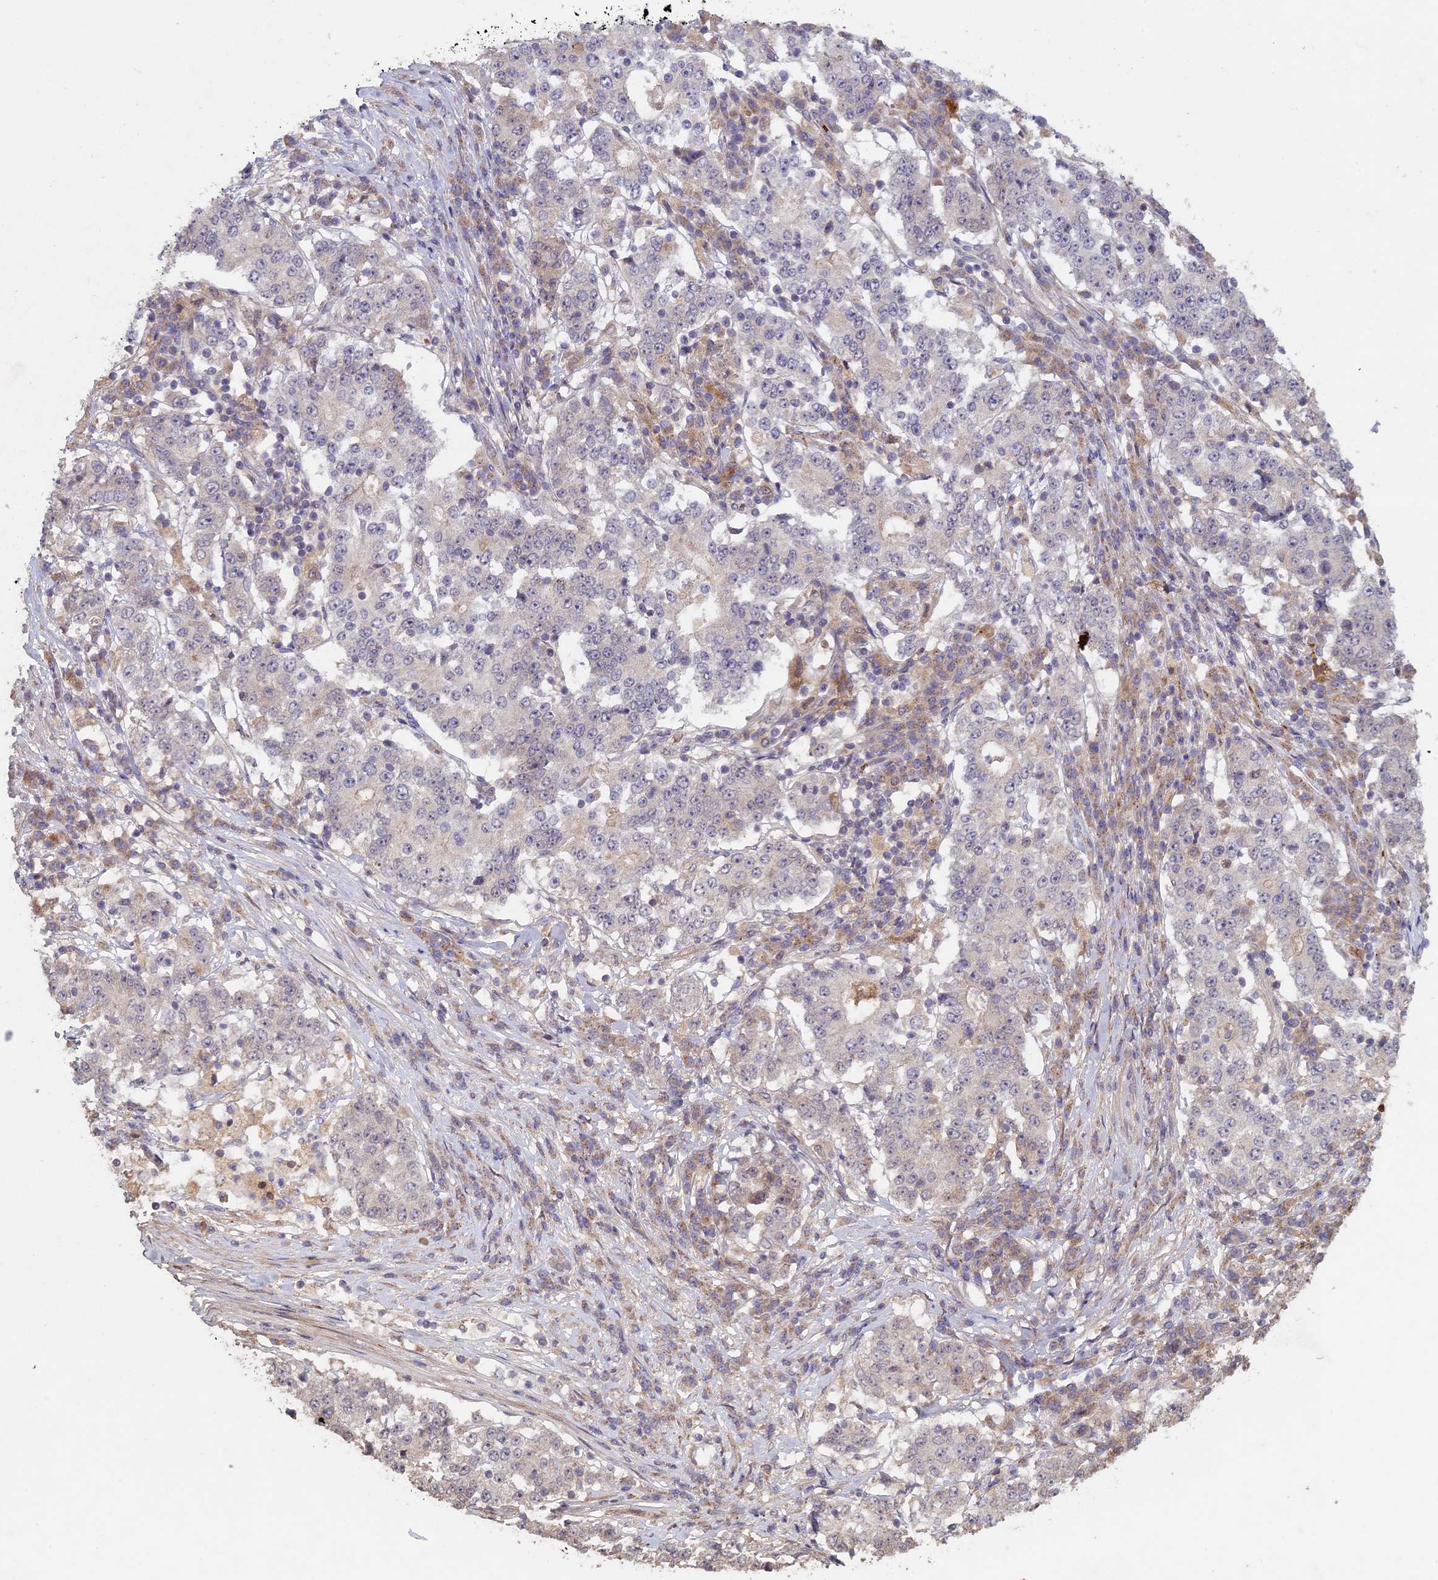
{"staining": {"intensity": "negative", "quantity": "none", "location": "none"}, "tissue": "stomach cancer", "cell_type": "Tumor cells", "image_type": "cancer", "snomed": [{"axis": "morphology", "description": "Adenocarcinoma, NOS"}, {"axis": "topography", "description": "Stomach"}], "caption": "Stomach cancer was stained to show a protein in brown. There is no significant staining in tumor cells.", "gene": "RCCD1", "patient": {"sex": "male", "age": 59}}